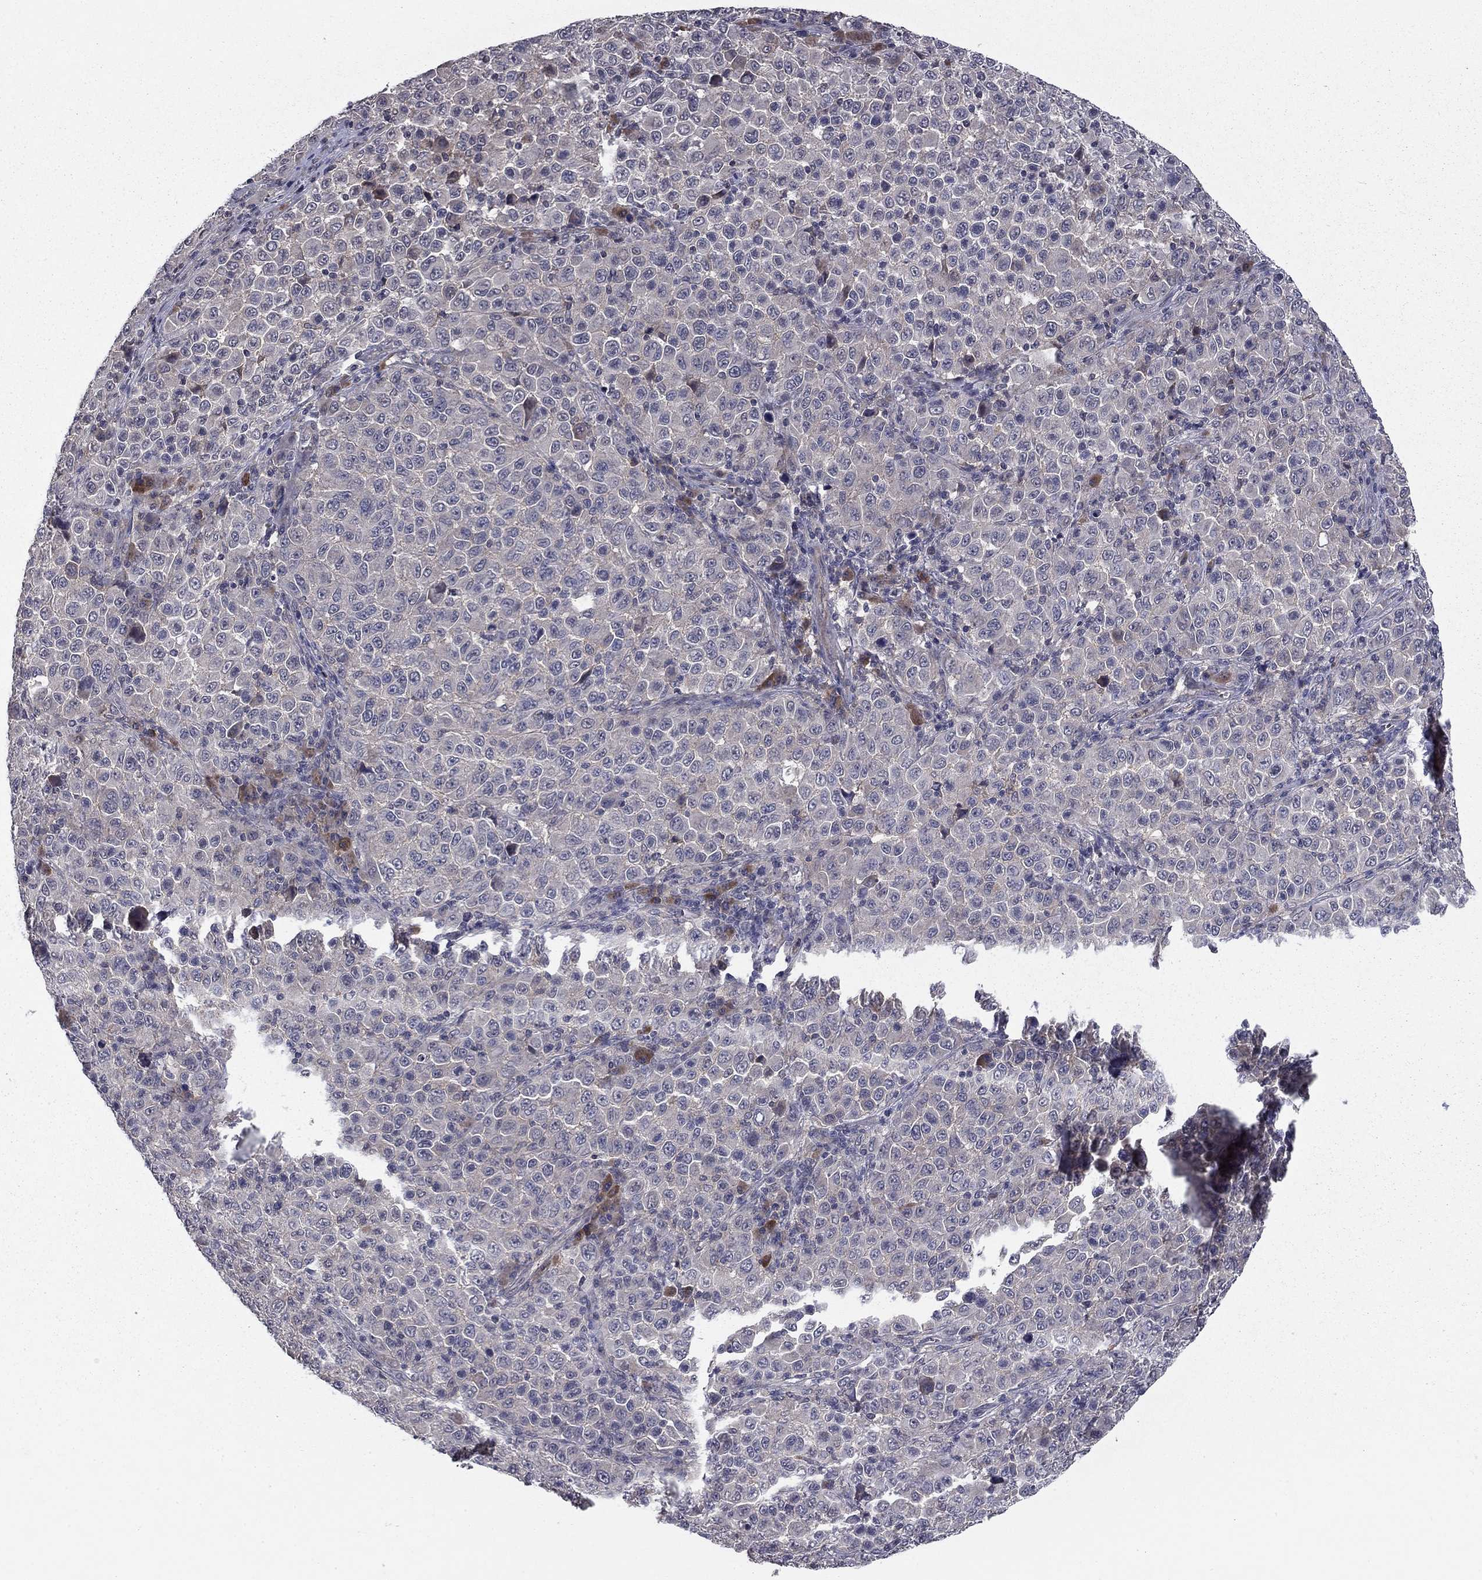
{"staining": {"intensity": "negative", "quantity": "none", "location": "none"}, "tissue": "melanoma", "cell_type": "Tumor cells", "image_type": "cancer", "snomed": [{"axis": "morphology", "description": "Malignant melanoma, NOS"}, {"axis": "topography", "description": "Skin"}], "caption": "Histopathology image shows no significant protein positivity in tumor cells of melanoma.", "gene": "PROS1", "patient": {"sex": "female", "age": 57}}